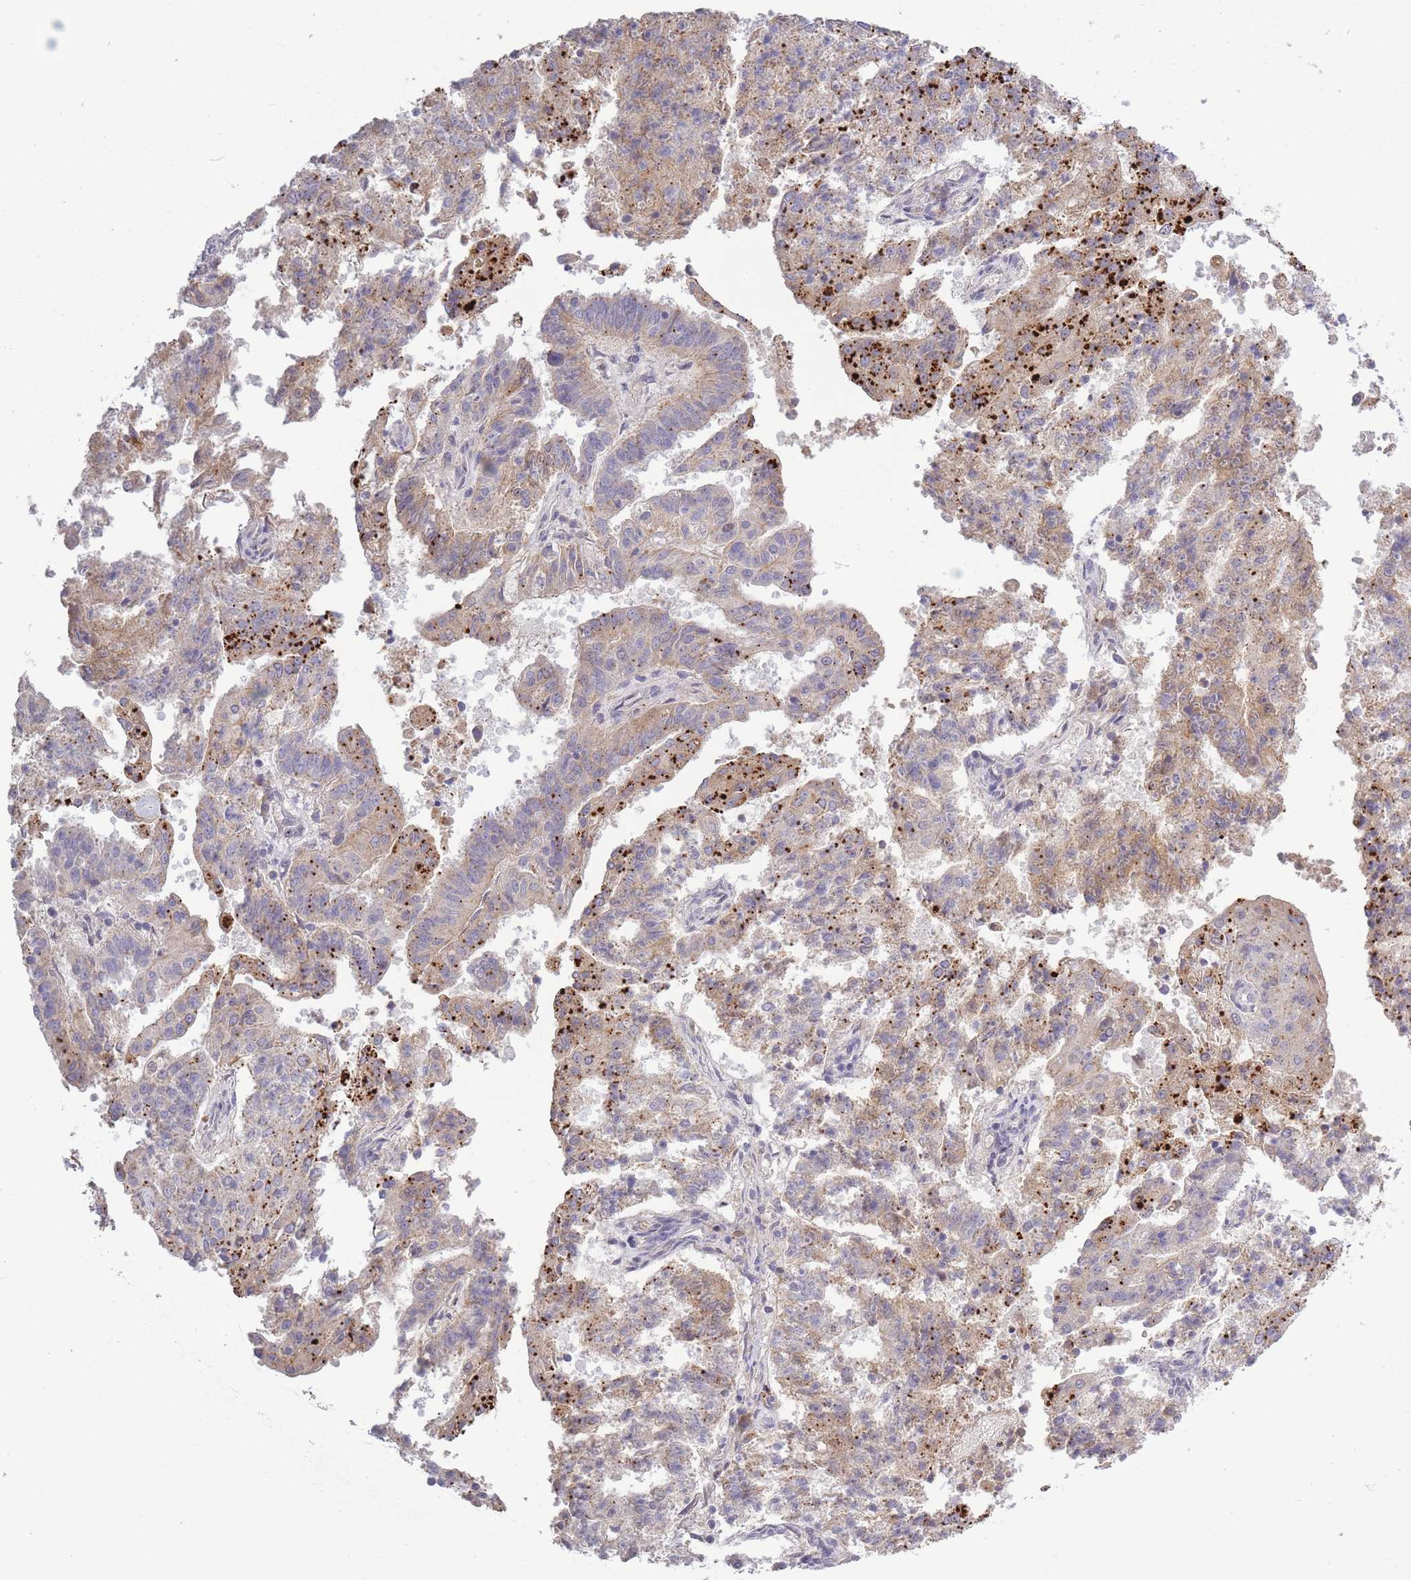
{"staining": {"intensity": "moderate", "quantity": ">75%", "location": "cytoplasmic/membranous"}, "tissue": "endometrial cancer", "cell_type": "Tumor cells", "image_type": "cancer", "snomed": [{"axis": "morphology", "description": "Adenocarcinoma, NOS"}, {"axis": "topography", "description": "Endometrium"}], "caption": "Human endometrial cancer (adenocarcinoma) stained with a brown dye exhibits moderate cytoplasmic/membranous positive positivity in approximately >75% of tumor cells.", "gene": "TRIM61", "patient": {"sex": "female", "age": 82}}